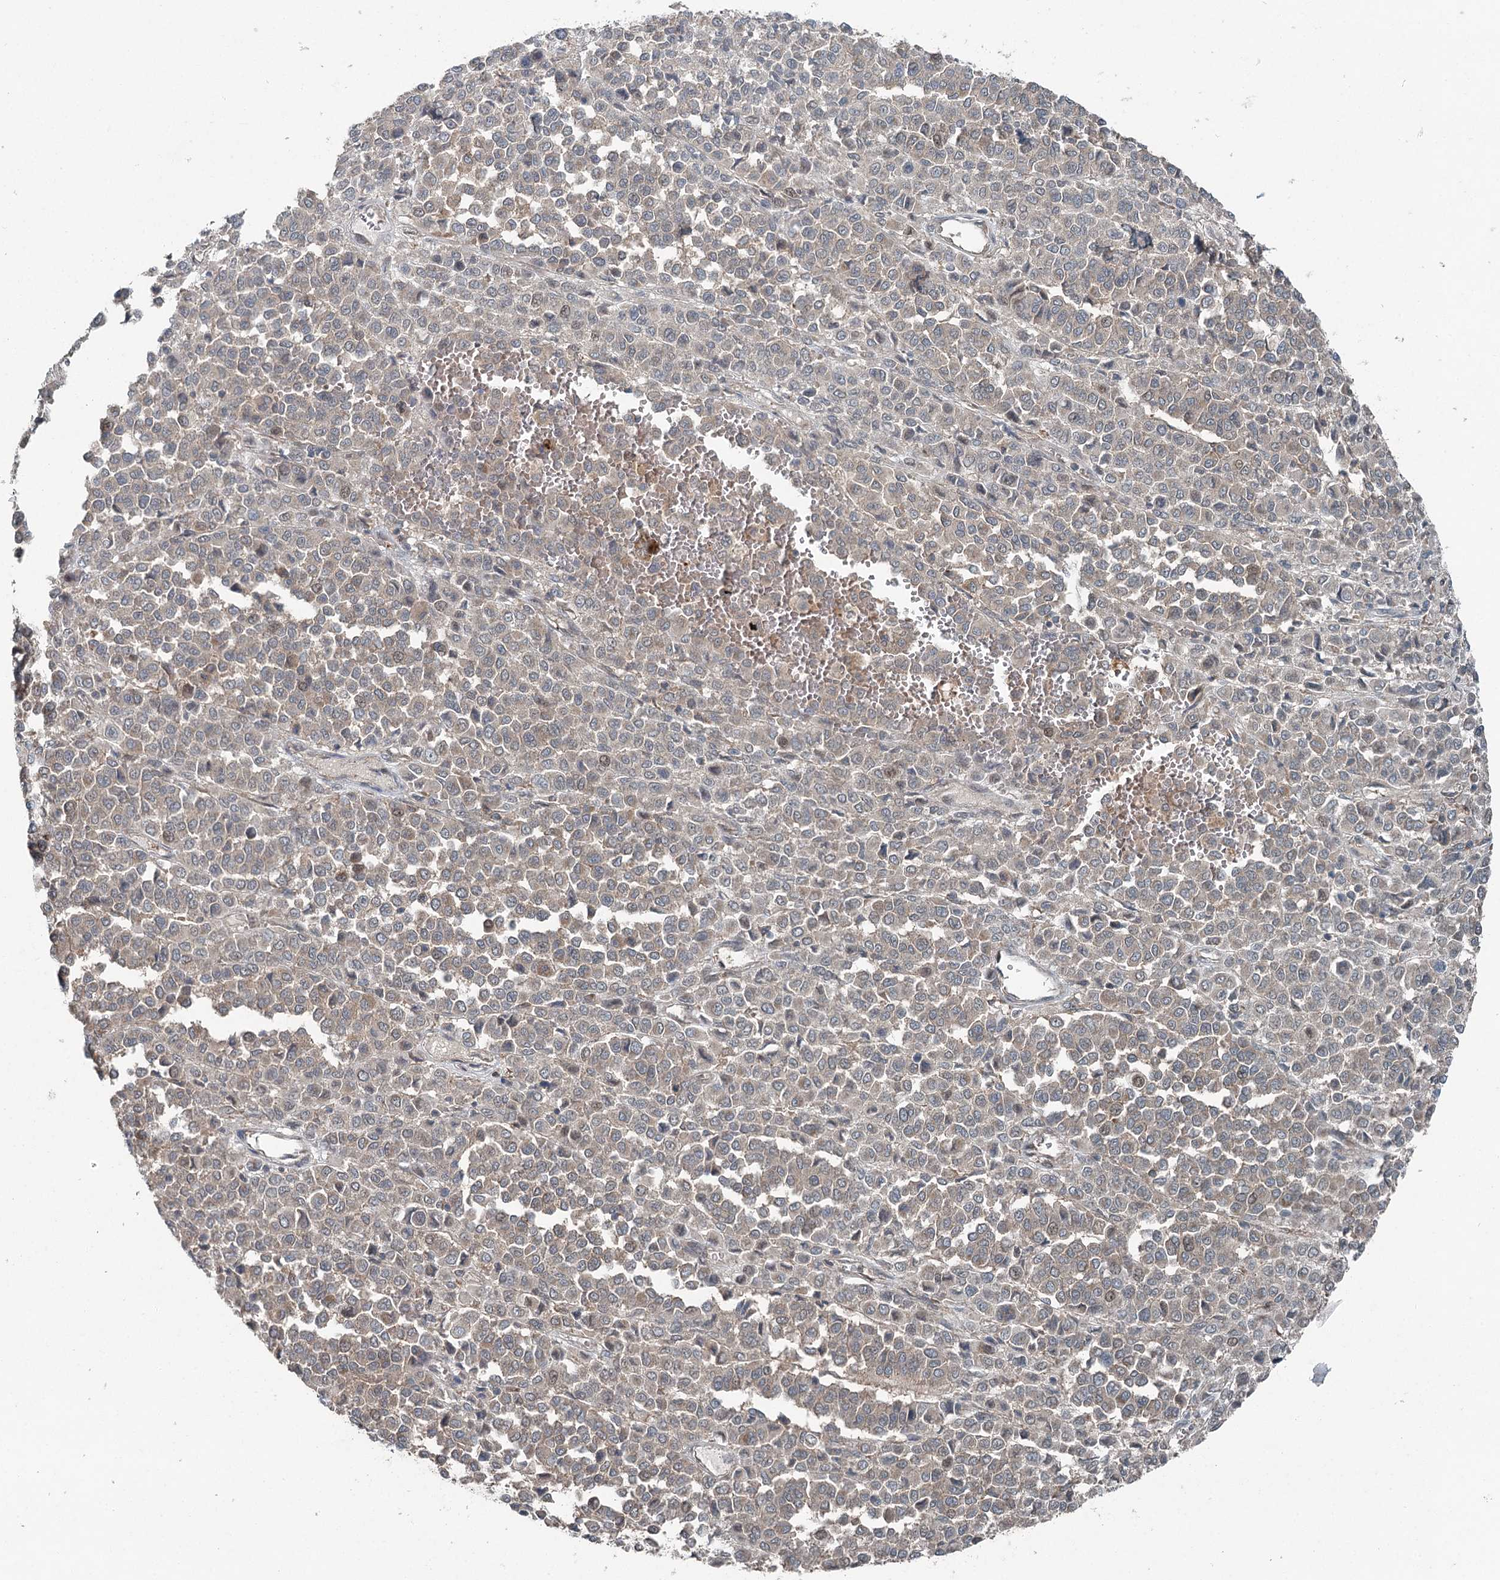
{"staining": {"intensity": "weak", "quantity": "<25%", "location": "cytoplasmic/membranous"}, "tissue": "melanoma", "cell_type": "Tumor cells", "image_type": "cancer", "snomed": [{"axis": "morphology", "description": "Malignant melanoma, Metastatic site"}, {"axis": "topography", "description": "Pancreas"}], "caption": "The histopathology image displays no staining of tumor cells in malignant melanoma (metastatic site).", "gene": "SKIC3", "patient": {"sex": "female", "age": 30}}